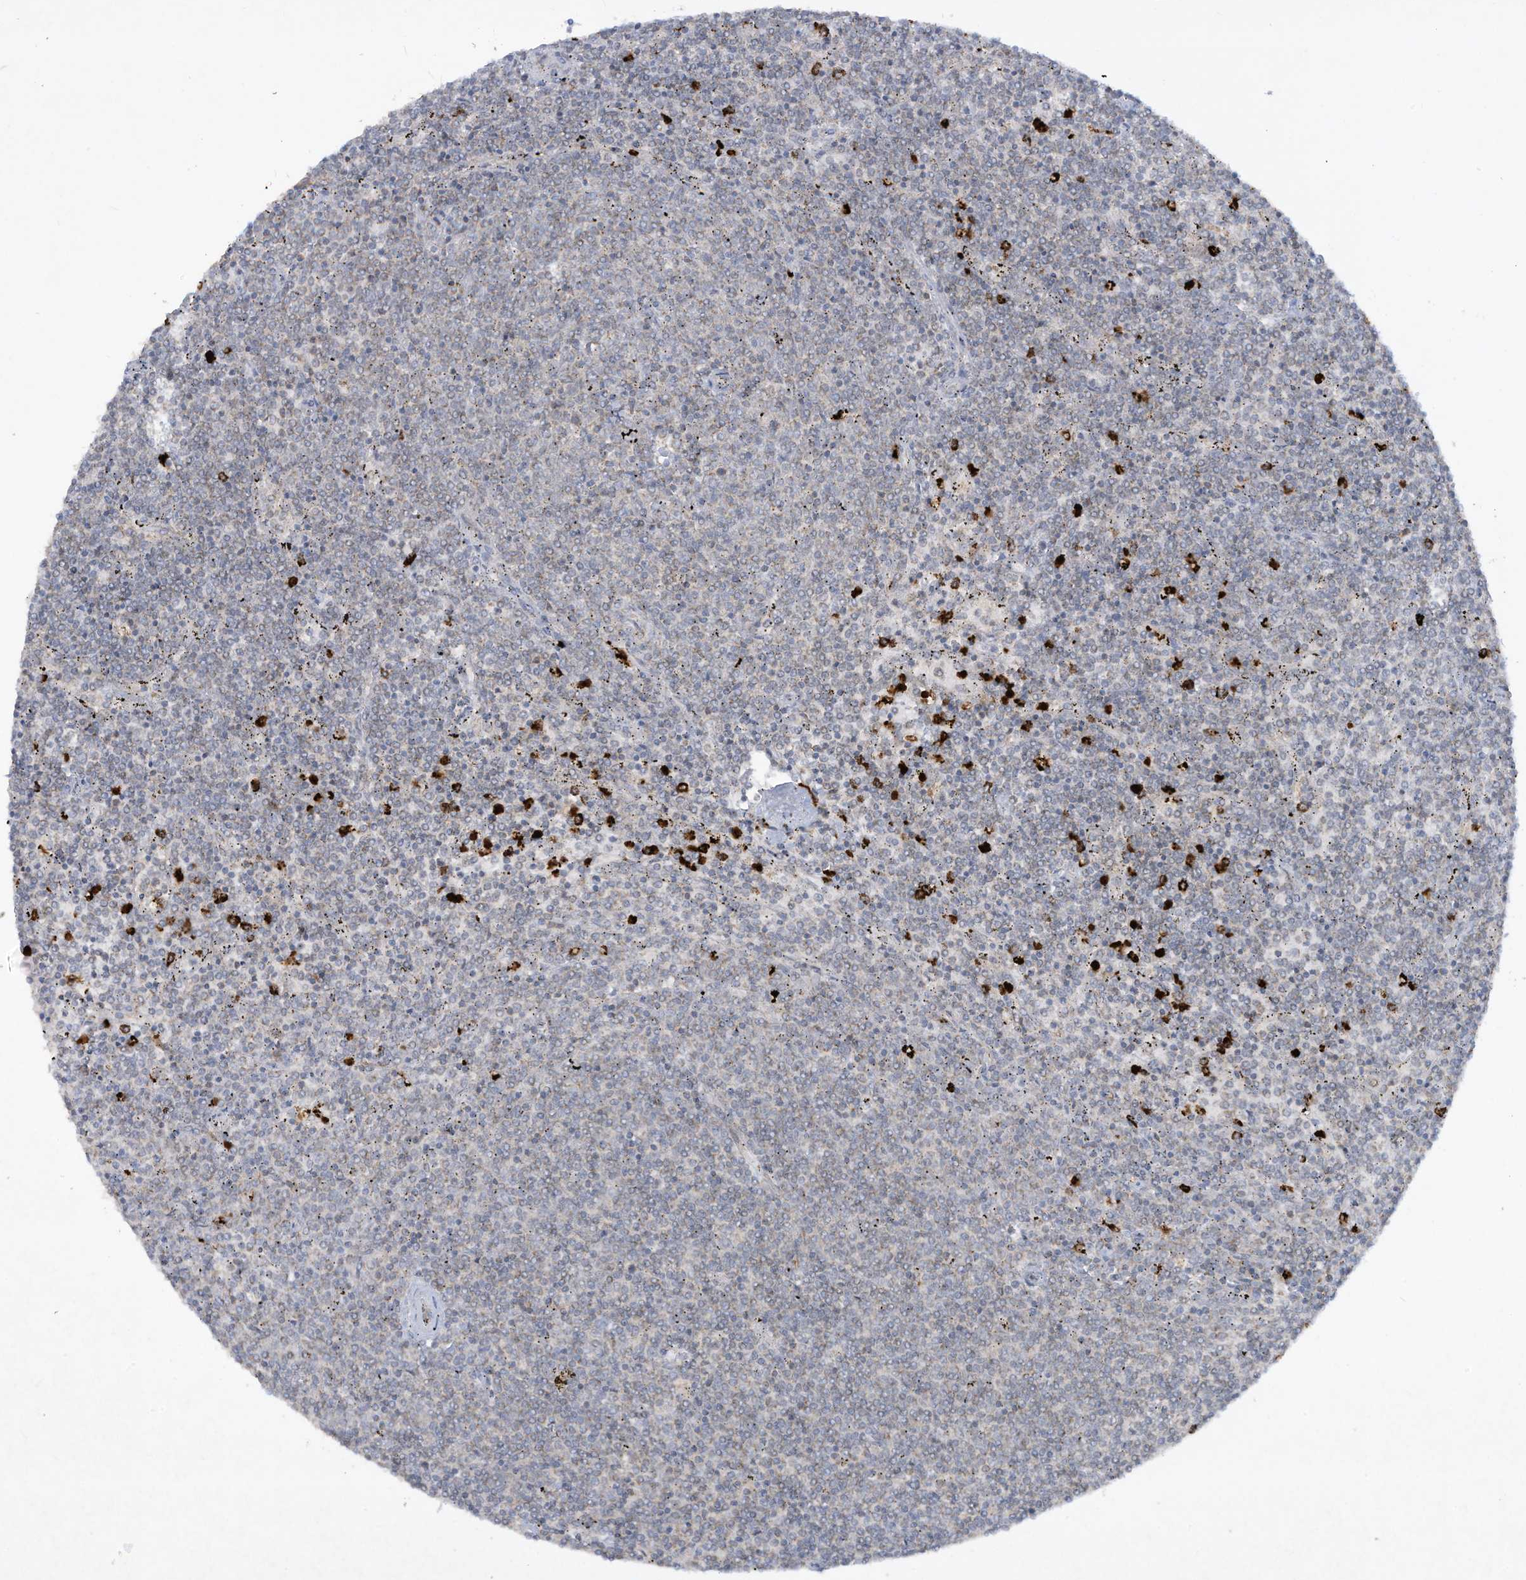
{"staining": {"intensity": "negative", "quantity": "none", "location": "none"}, "tissue": "lymphoma", "cell_type": "Tumor cells", "image_type": "cancer", "snomed": [{"axis": "morphology", "description": "Malignant lymphoma, non-Hodgkin's type, Low grade"}, {"axis": "topography", "description": "Spleen"}], "caption": "DAB immunohistochemical staining of low-grade malignant lymphoma, non-Hodgkin's type displays no significant positivity in tumor cells.", "gene": "CHRNA4", "patient": {"sex": "female", "age": 50}}